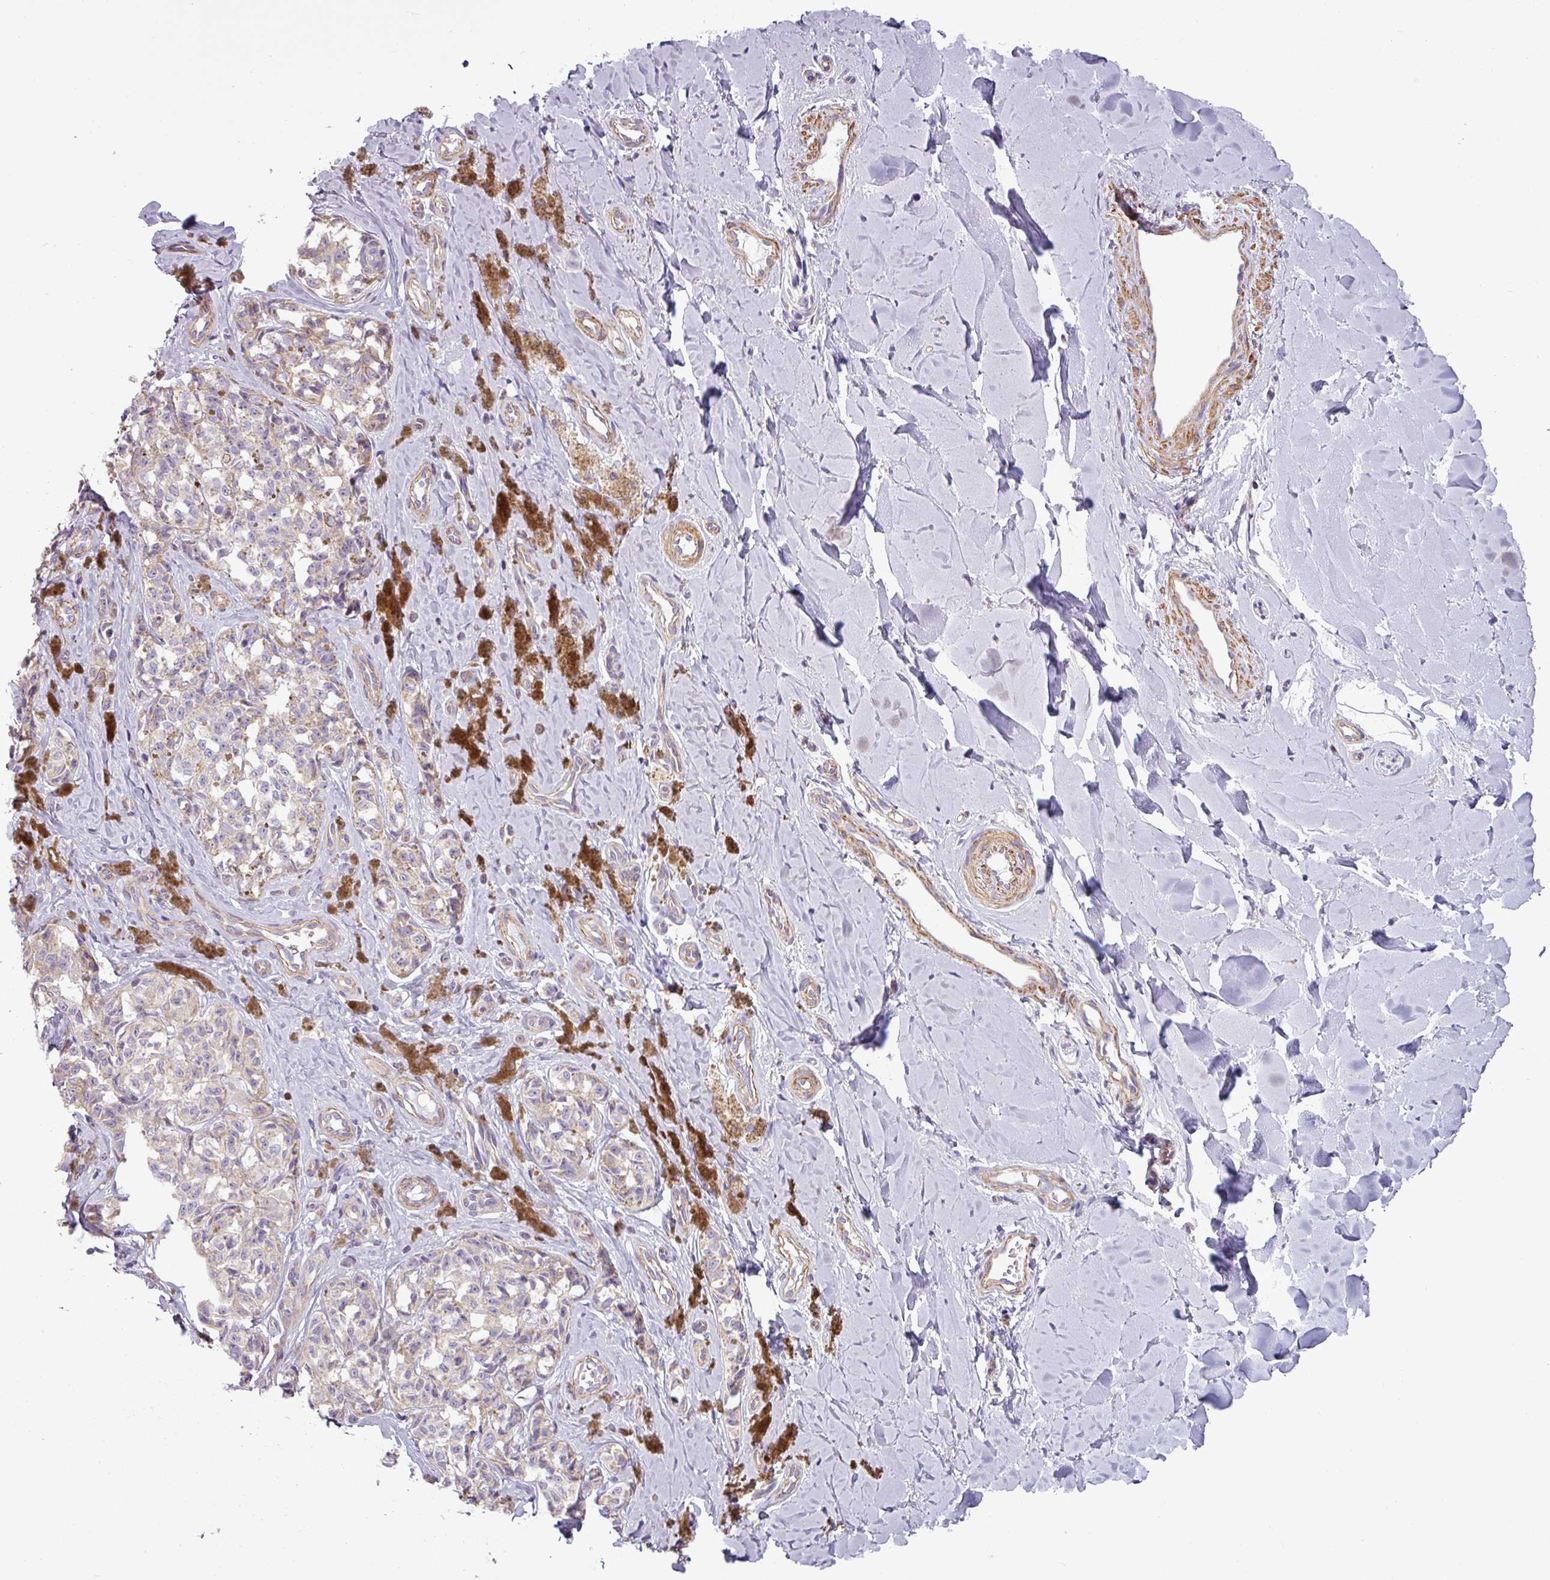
{"staining": {"intensity": "negative", "quantity": "none", "location": "none"}, "tissue": "melanoma", "cell_type": "Tumor cells", "image_type": "cancer", "snomed": [{"axis": "morphology", "description": "Malignant melanoma, NOS"}, {"axis": "topography", "description": "Skin"}], "caption": "A histopathology image of human melanoma is negative for staining in tumor cells.", "gene": "BTN2A2", "patient": {"sex": "female", "age": 65}}